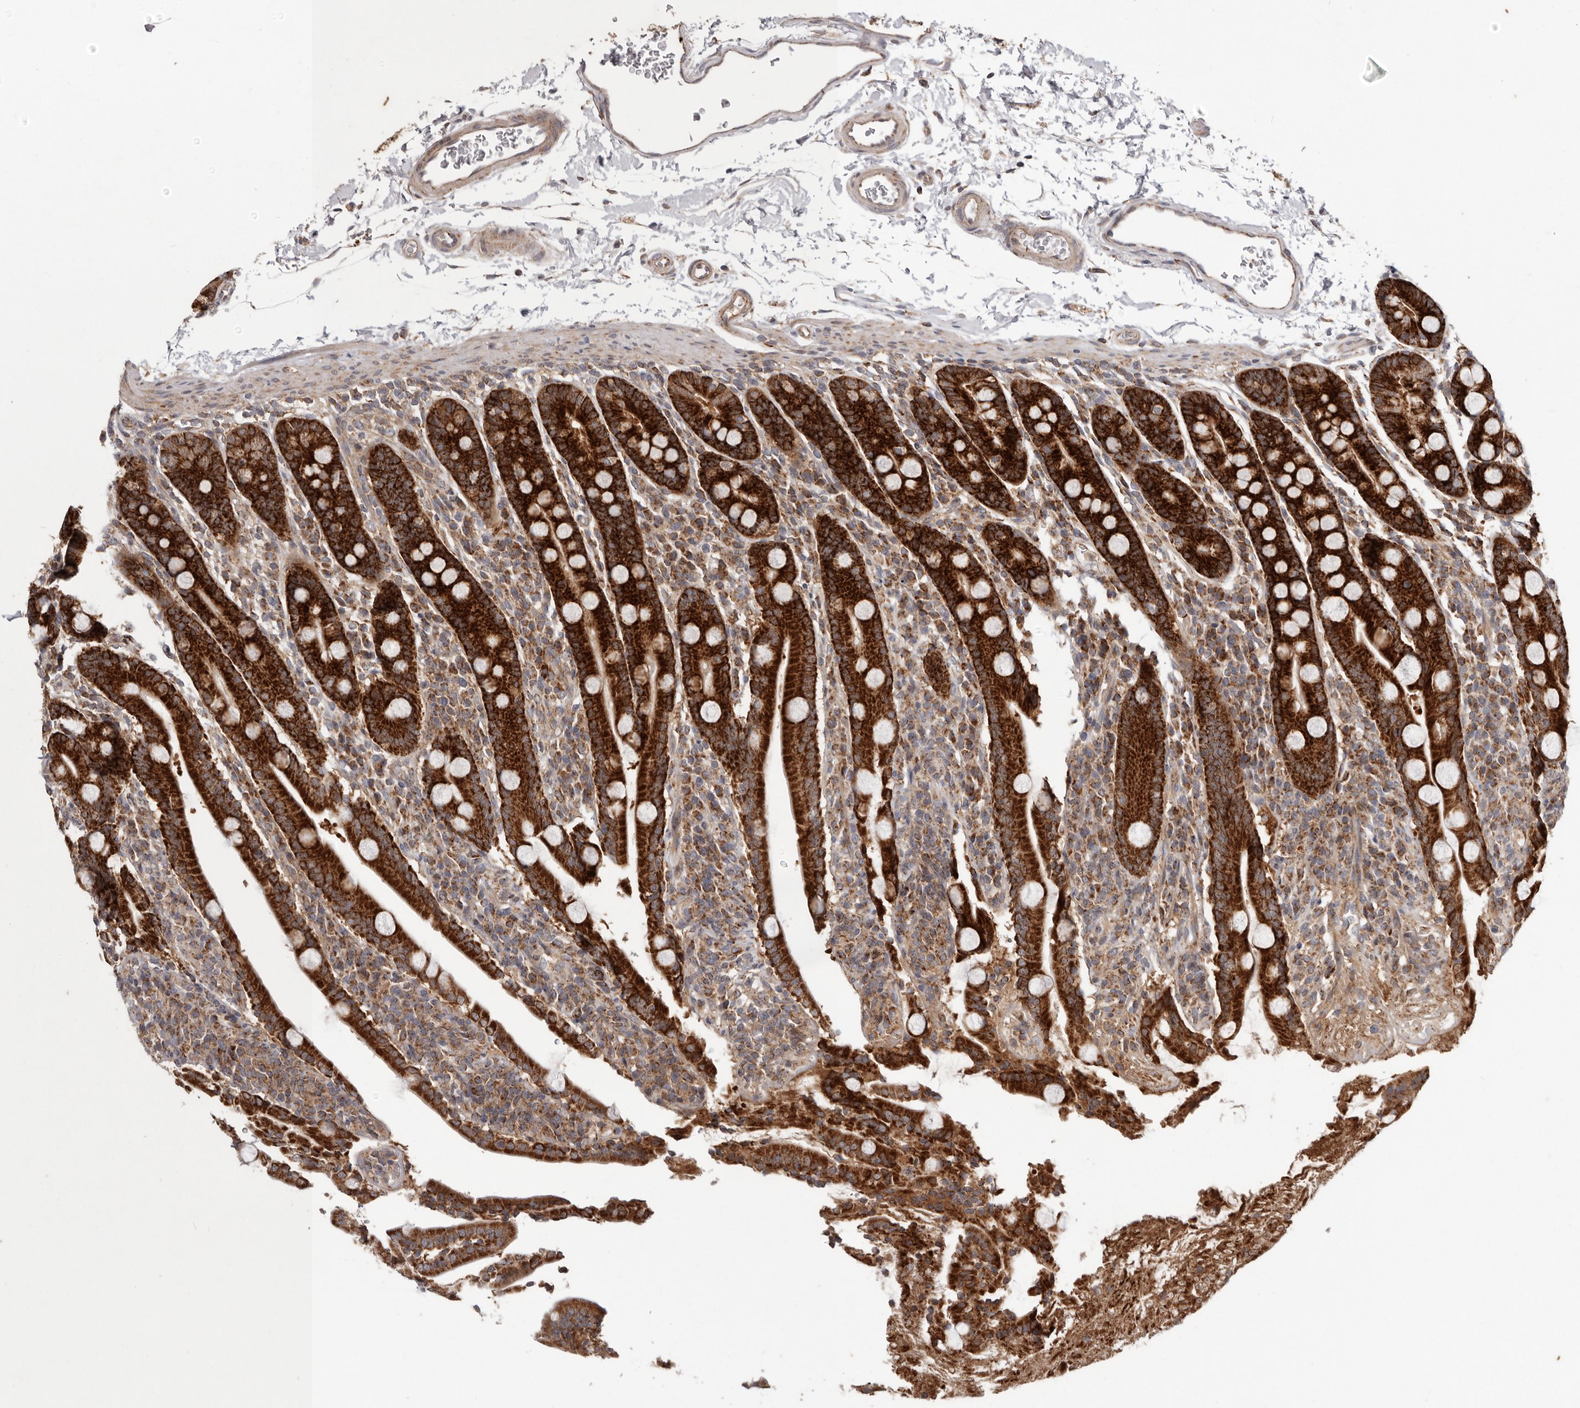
{"staining": {"intensity": "strong", "quantity": ">75%", "location": "cytoplasmic/membranous"}, "tissue": "duodenum", "cell_type": "Glandular cells", "image_type": "normal", "snomed": [{"axis": "morphology", "description": "Normal tissue, NOS"}, {"axis": "topography", "description": "Duodenum"}], "caption": "Protein staining demonstrates strong cytoplasmic/membranous expression in about >75% of glandular cells in unremarkable duodenum. (brown staining indicates protein expression, while blue staining denotes nuclei).", "gene": "MRPS10", "patient": {"sex": "male", "age": 35}}